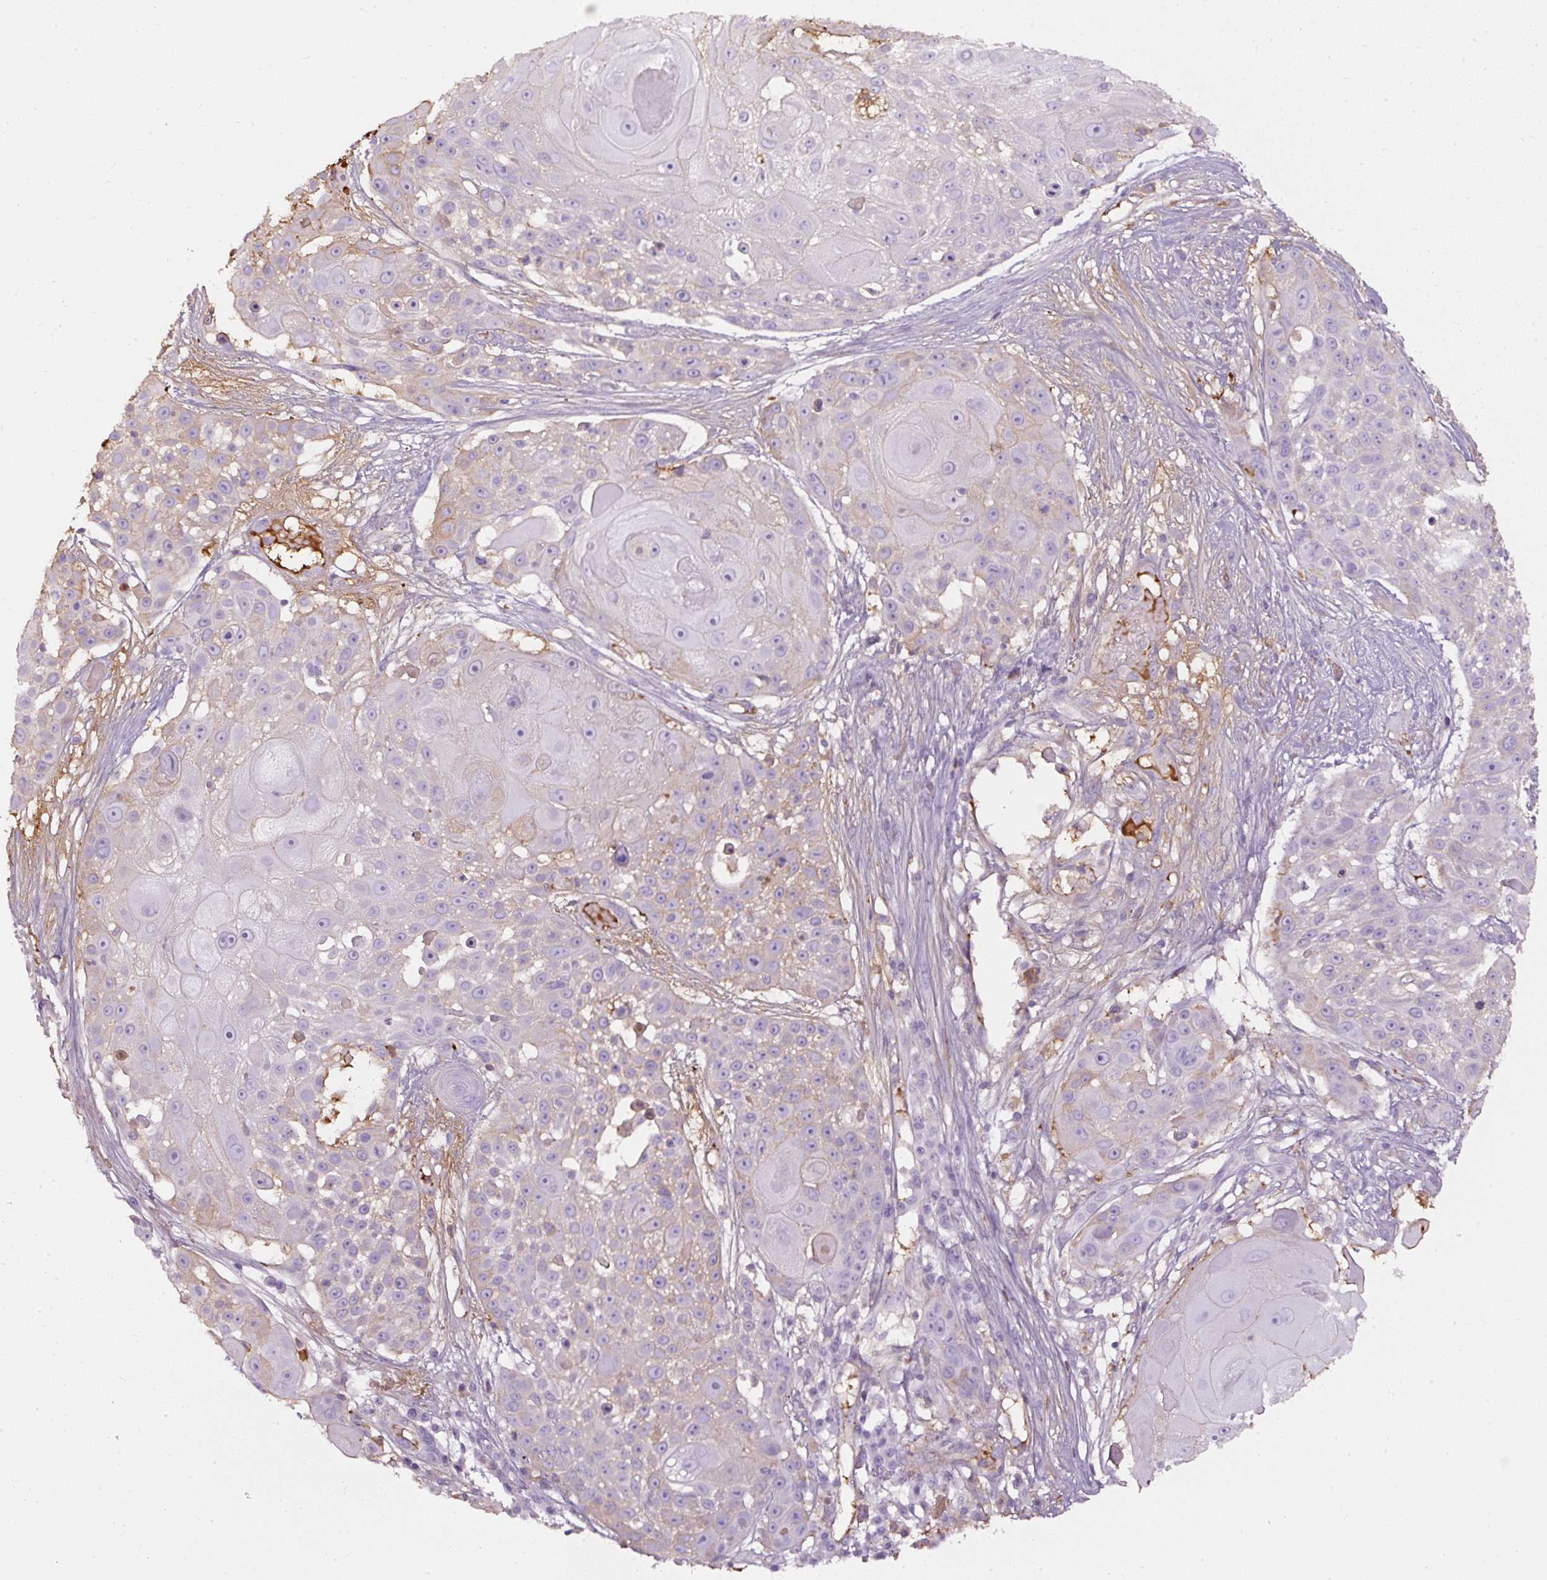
{"staining": {"intensity": "negative", "quantity": "none", "location": "none"}, "tissue": "skin cancer", "cell_type": "Tumor cells", "image_type": "cancer", "snomed": [{"axis": "morphology", "description": "Squamous cell carcinoma, NOS"}, {"axis": "topography", "description": "Skin"}], "caption": "Tumor cells show no significant protein positivity in squamous cell carcinoma (skin).", "gene": "APOA1", "patient": {"sex": "female", "age": 86}}